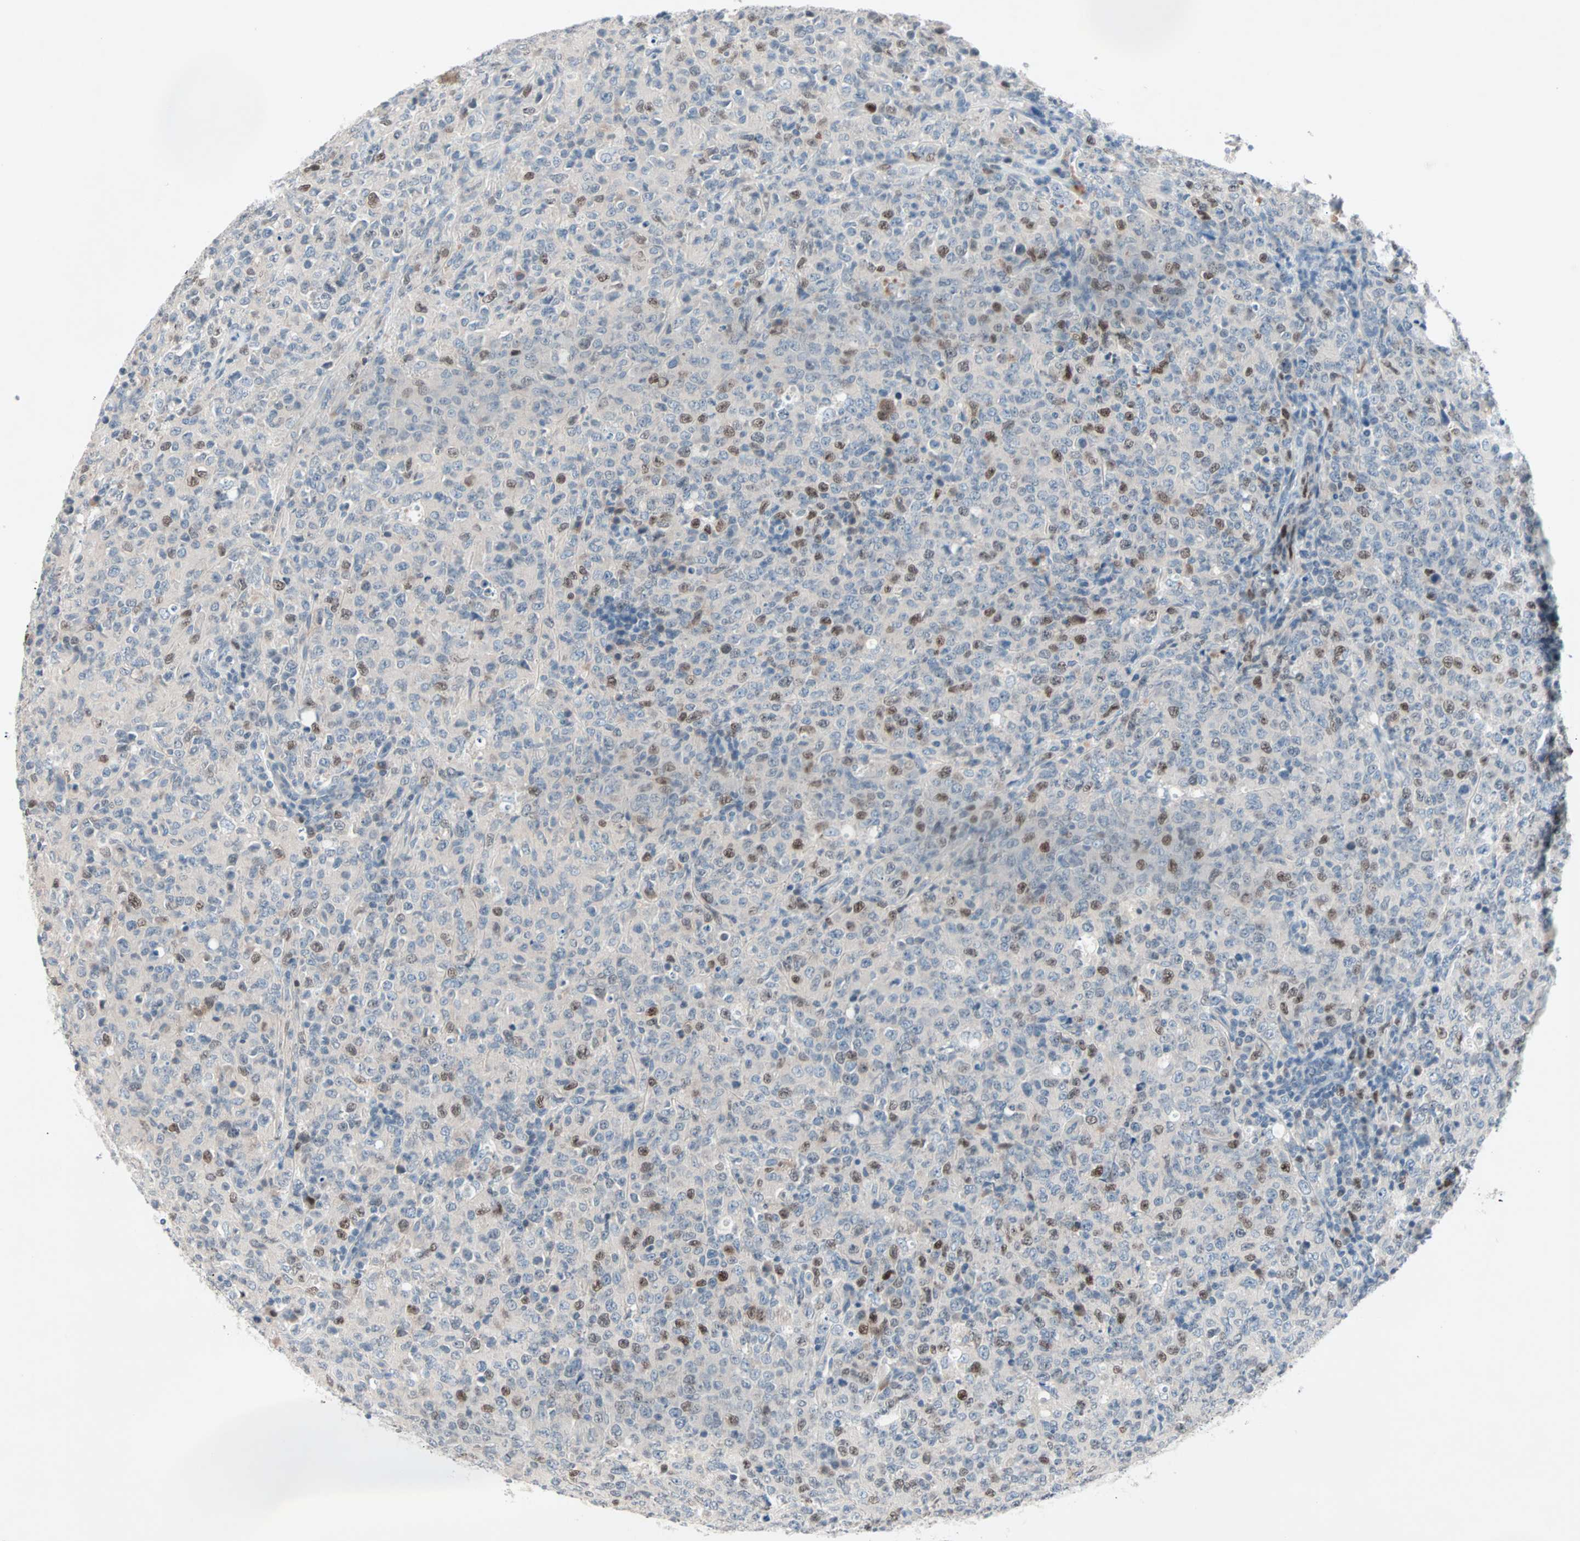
{"staining": {"intensity": "strong", "quantity": "<25%", "location": "nuclear"}, "tissue": "lymphoma", "cell_type": "Tumor cells", "image_type": "cancer", "snomed": [{"axis": "morphology", "description": "Malignant lymphoma, non-Hodgkin's type, High grade"}, {"axis": "topography", "description": "Tonsil"}], "caption": "The immunohistochemical stain highlights strong nuclear expression in tumor cells of lymphoma tissue.", "gene": "CCNE2", "patient": {"sex": "female", "age": 36}}